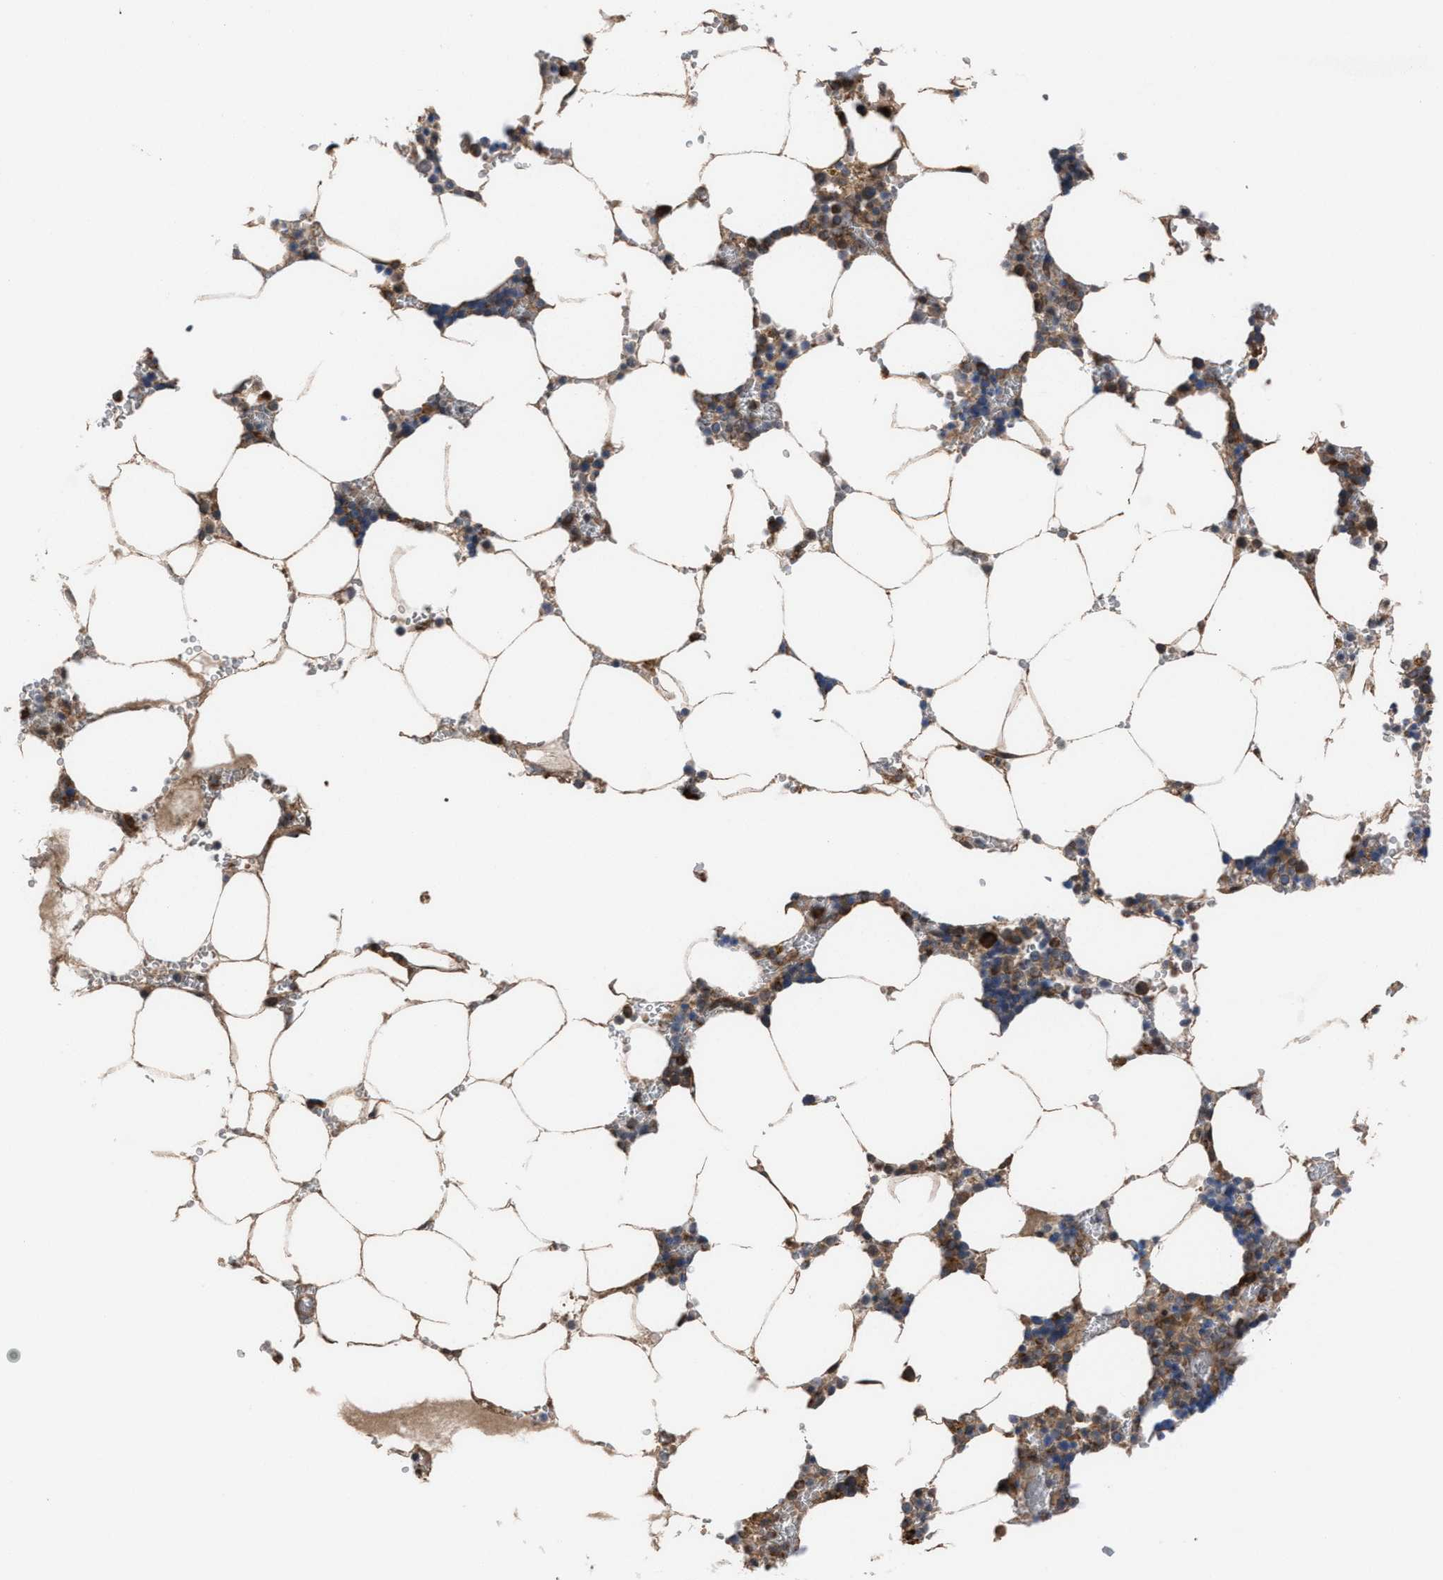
{"staining": {"intensity": "moderate", "quantity": "25%-75%", "location": "cytoplasmic/membranous"}, "tissue": "bone marrow", "cell_type": "Hematopoietic cells", "image_type": "normal", "snomed": [{"axis": "morphology", "description": "Normal tissue, NOS"}, {"axis": "topography", "description": "Bone marrow"}], "caption": "Immunohistochemical staining of benign human bone marrow demonstrates moderate cytoplasmic/membranous protein staining in about 25%-75% of hematopoietic cells. (Stains: DAB in brown, nuclei in blue, Microscopy: brightfield microscopy at high magnification).", "gene": "TP53BP2", "patient": {"sex": "male", "age": 70}}